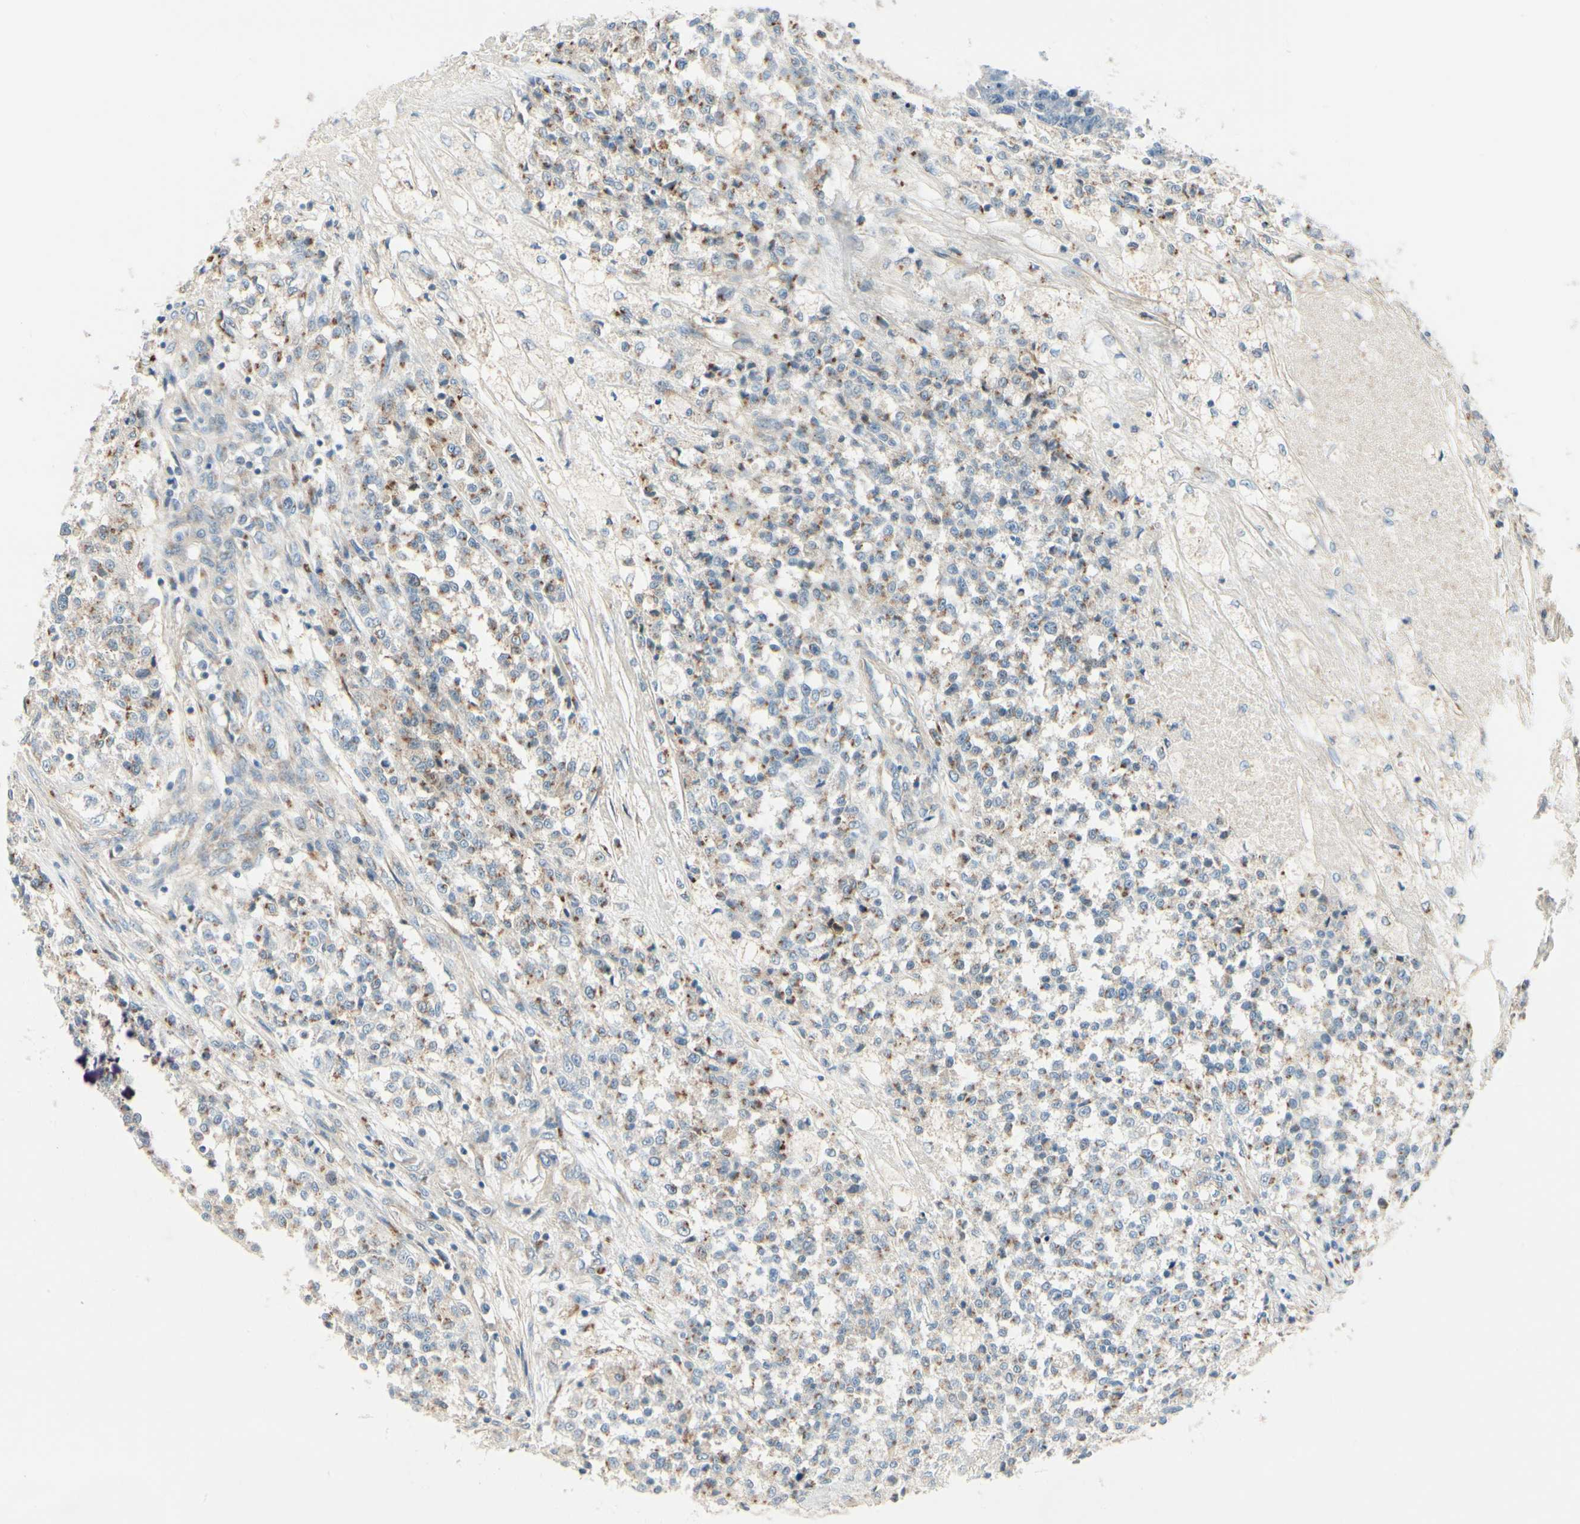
{"staining": {"intensity": "moderate", "quantity": "25%-75%", "location": "cytoplasmic/membranous"}, "tissue": "testis cancer", "cell_type": "Tumor cells", "image_type": "cancer", "snomed": [{"axis": "morphology", "description": "Seminoma, NOS"}, {"axis": "topography", "description": "Testis"}], "caption": "Human testis cancer (seminoma) stained with a protein marker reveals moderate staining in tumor cells.", "gene": "ABCA3", "patient": {"sex": "male", "age": 59}}